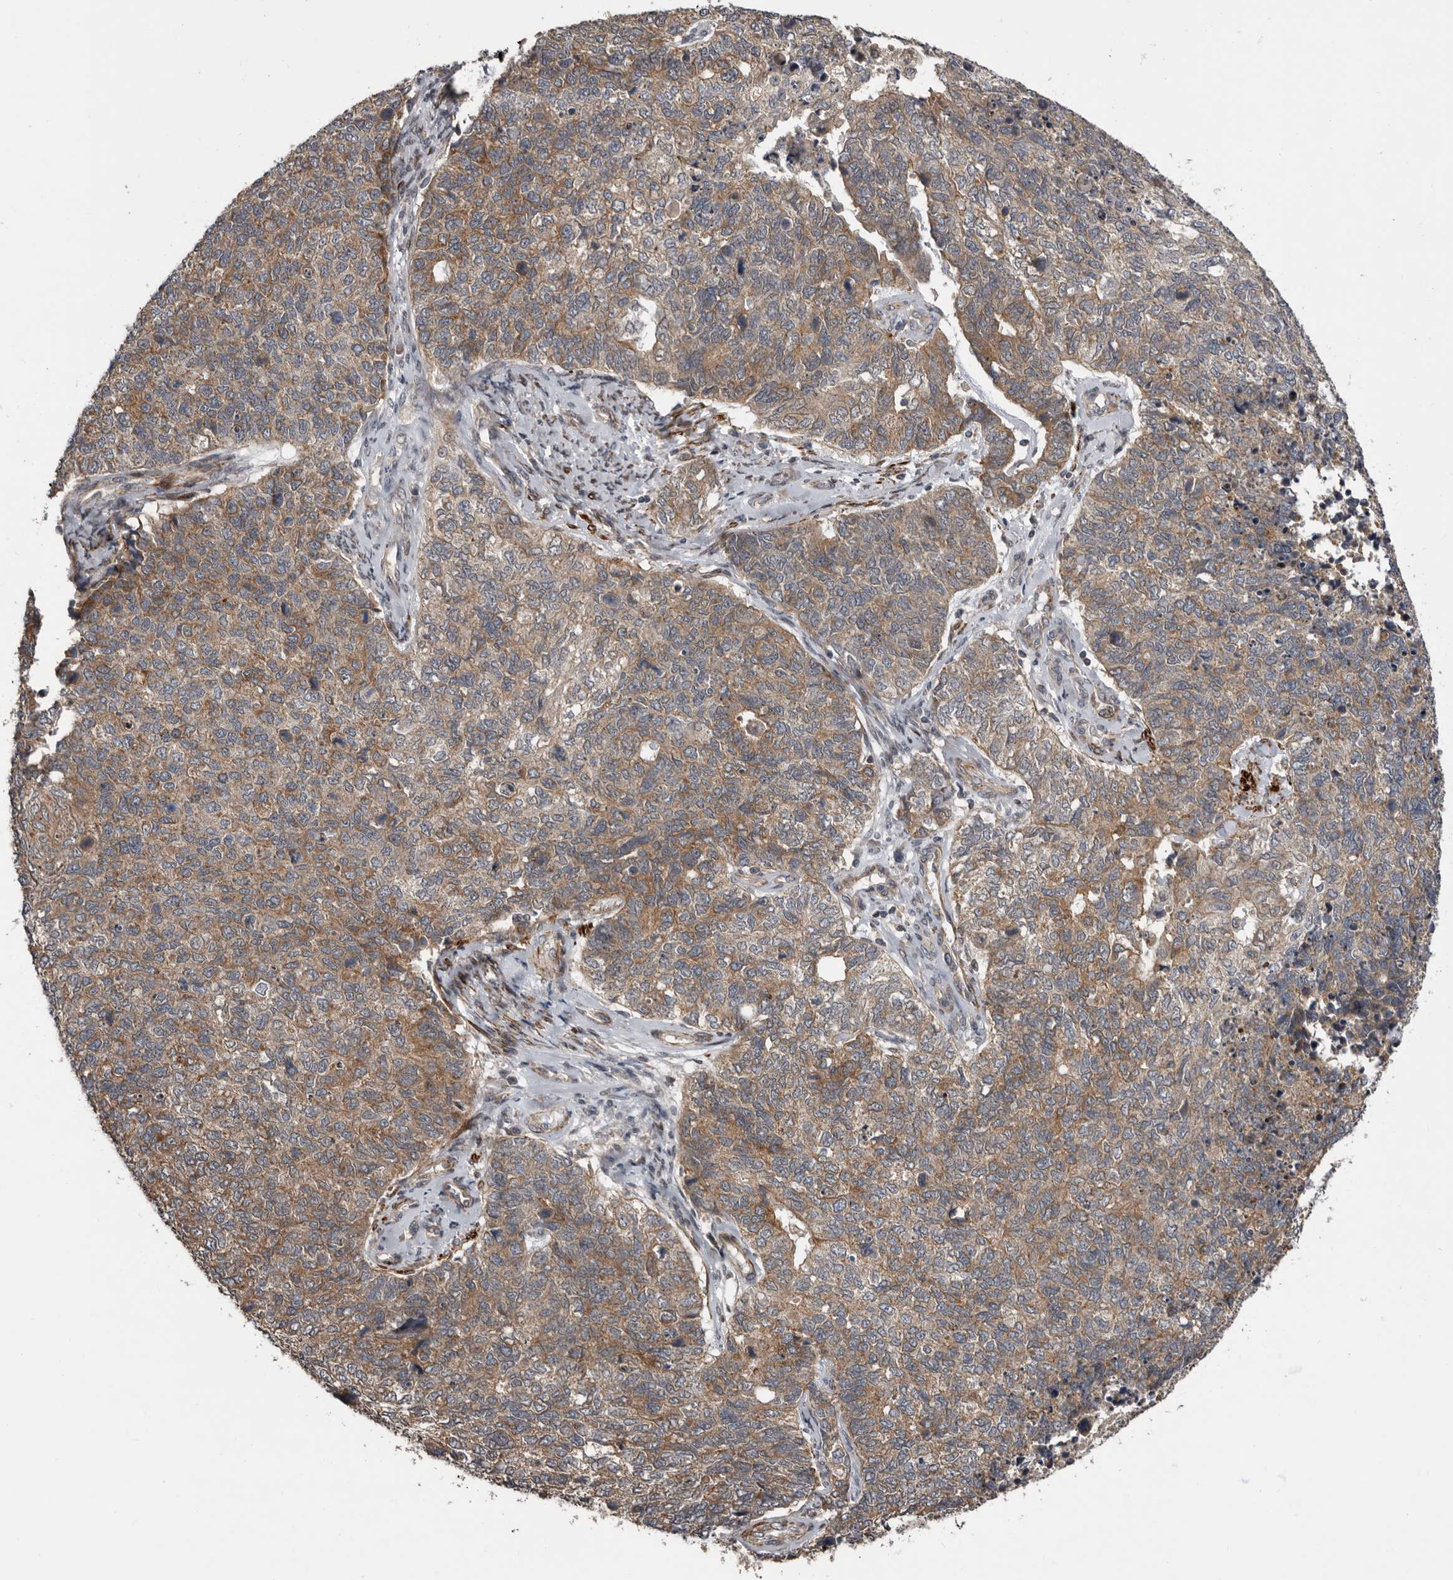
{"staining": {"intensity": "moderate", "quantity": ">75%", "location": "cytoplasmic/membranous"}, "tissue": "cervical cancer", "cell_type": "Tumor cells", "image_type": "cancer", "snomed": [{"axis": "morphology", "description": "Squamous cell carcinoma, NOS"}, {"axis": "topography", "description": "Cervix"}], "caption": "High-magnification brightfield microscopy of cervical cancer stained with DAB (brown) and counterstained with hematoxylin (blue). tumor cells exhibit moderate cytoplasmic/membranous staining is identified in approximately>75% of cells. The staining is performed using DAB (3,3'-diaminobenzidine) brown chromogen to label protein expression. The nuclei are counter-stained blue using hematoxylin.", "gene": "FGFR4", "patient": {"sex": "female", "age": 63}}